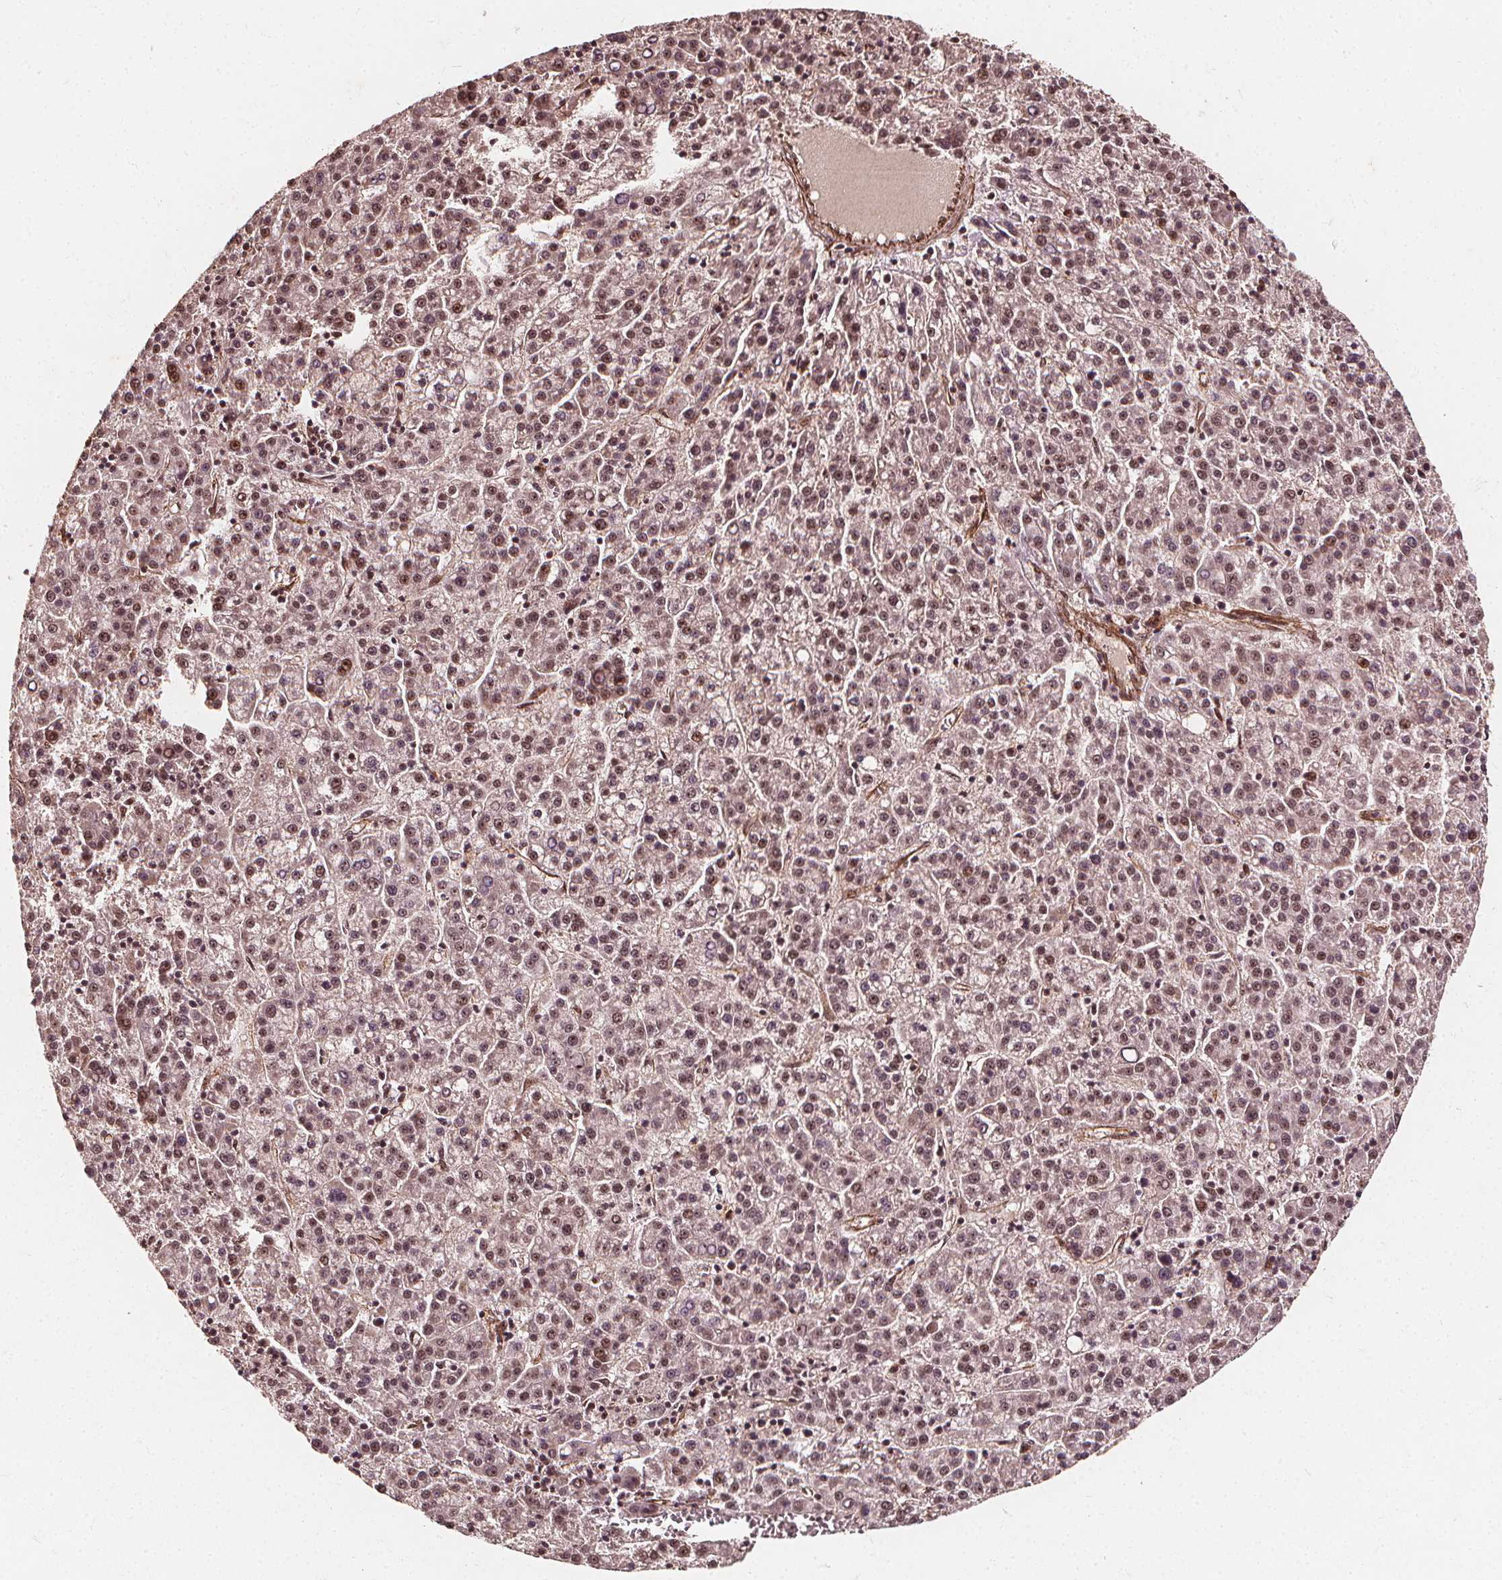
{"staining": {"intensity": "moderate", "quantity": ">75%", "location": "nuclear"}, "tissue": "liver cancer", "cell_type": "Tumor cells", "image_type": "cancer", "snomed": [{"axis": "morphology", "description": "Carcinoma, Hepatocellular, NOS"}, {"axis": "topography", "description": "Liver"}], "caption": "Immunohistochemistry histopathology image of neoplastic tissue: human liver cancer stained using immunohistochemistry exhibits medium levels of moderate protein expression localized specifically in the nuclear of tumor cells, appearing as a nuclear brown color.", "gene": "EXOSC9", "patient": {"sex": "female", "age": 58}}